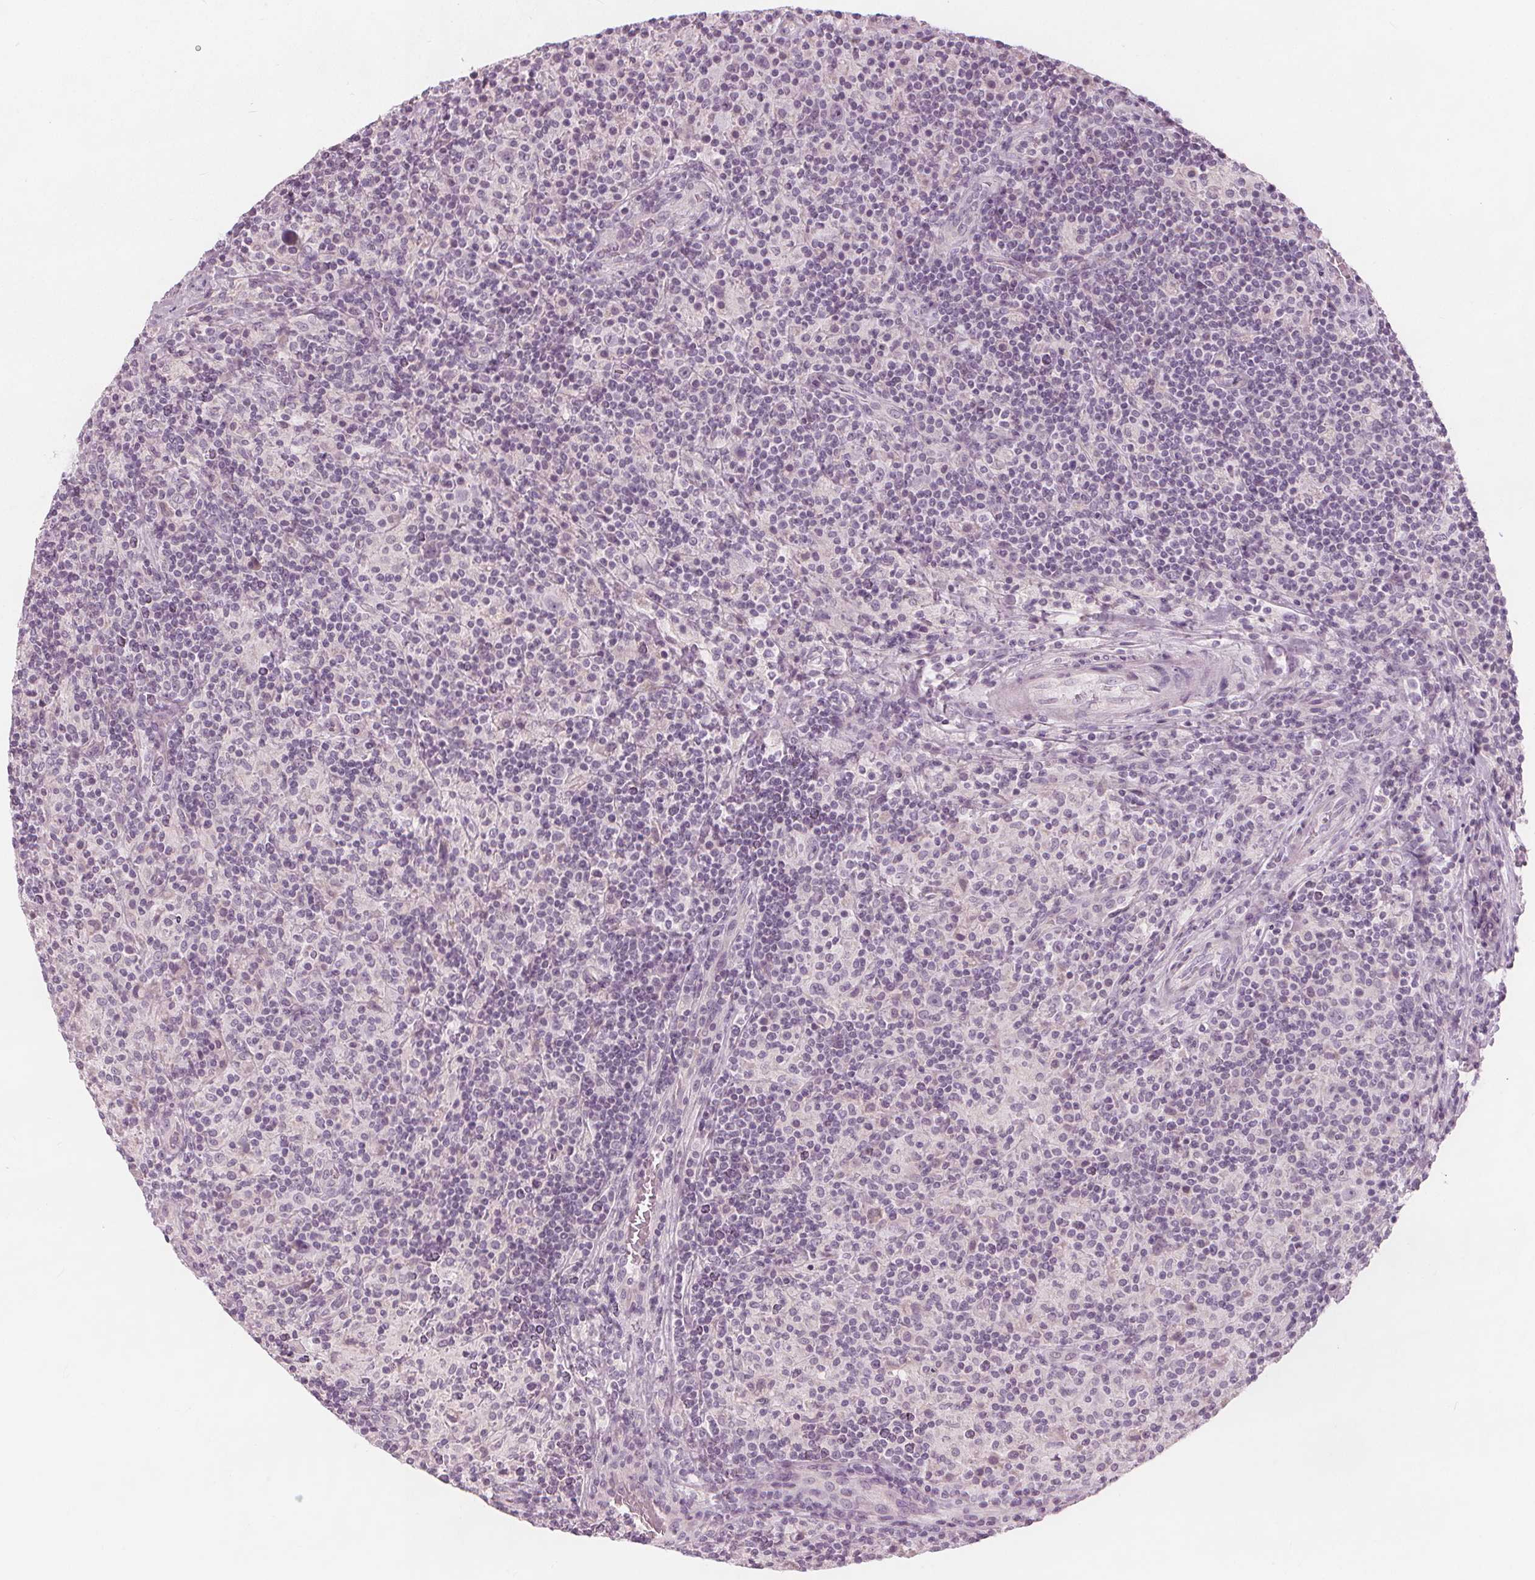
{"staining": {"intensity": "negative", "quantity": "none", "location": "none"}, "tissue": "lymphoma", "cell_type": "Tumor cells", "image_type": "cancer", "snomed": [{"axis": "morphology", "description": "Hodgkin's disease, NOS"}, {"axis": "topography", "description": "Lymph node"}], "caption": "Image shows no protein positivity in tumor cells of lymphoma tissue. Brightfield microscopy of IHC stained with DAB (brown) and hematoxylin (blue), captured at high magnification.", "gene": "BRSK1", "patient": {"sex": "male", "age": 70}}